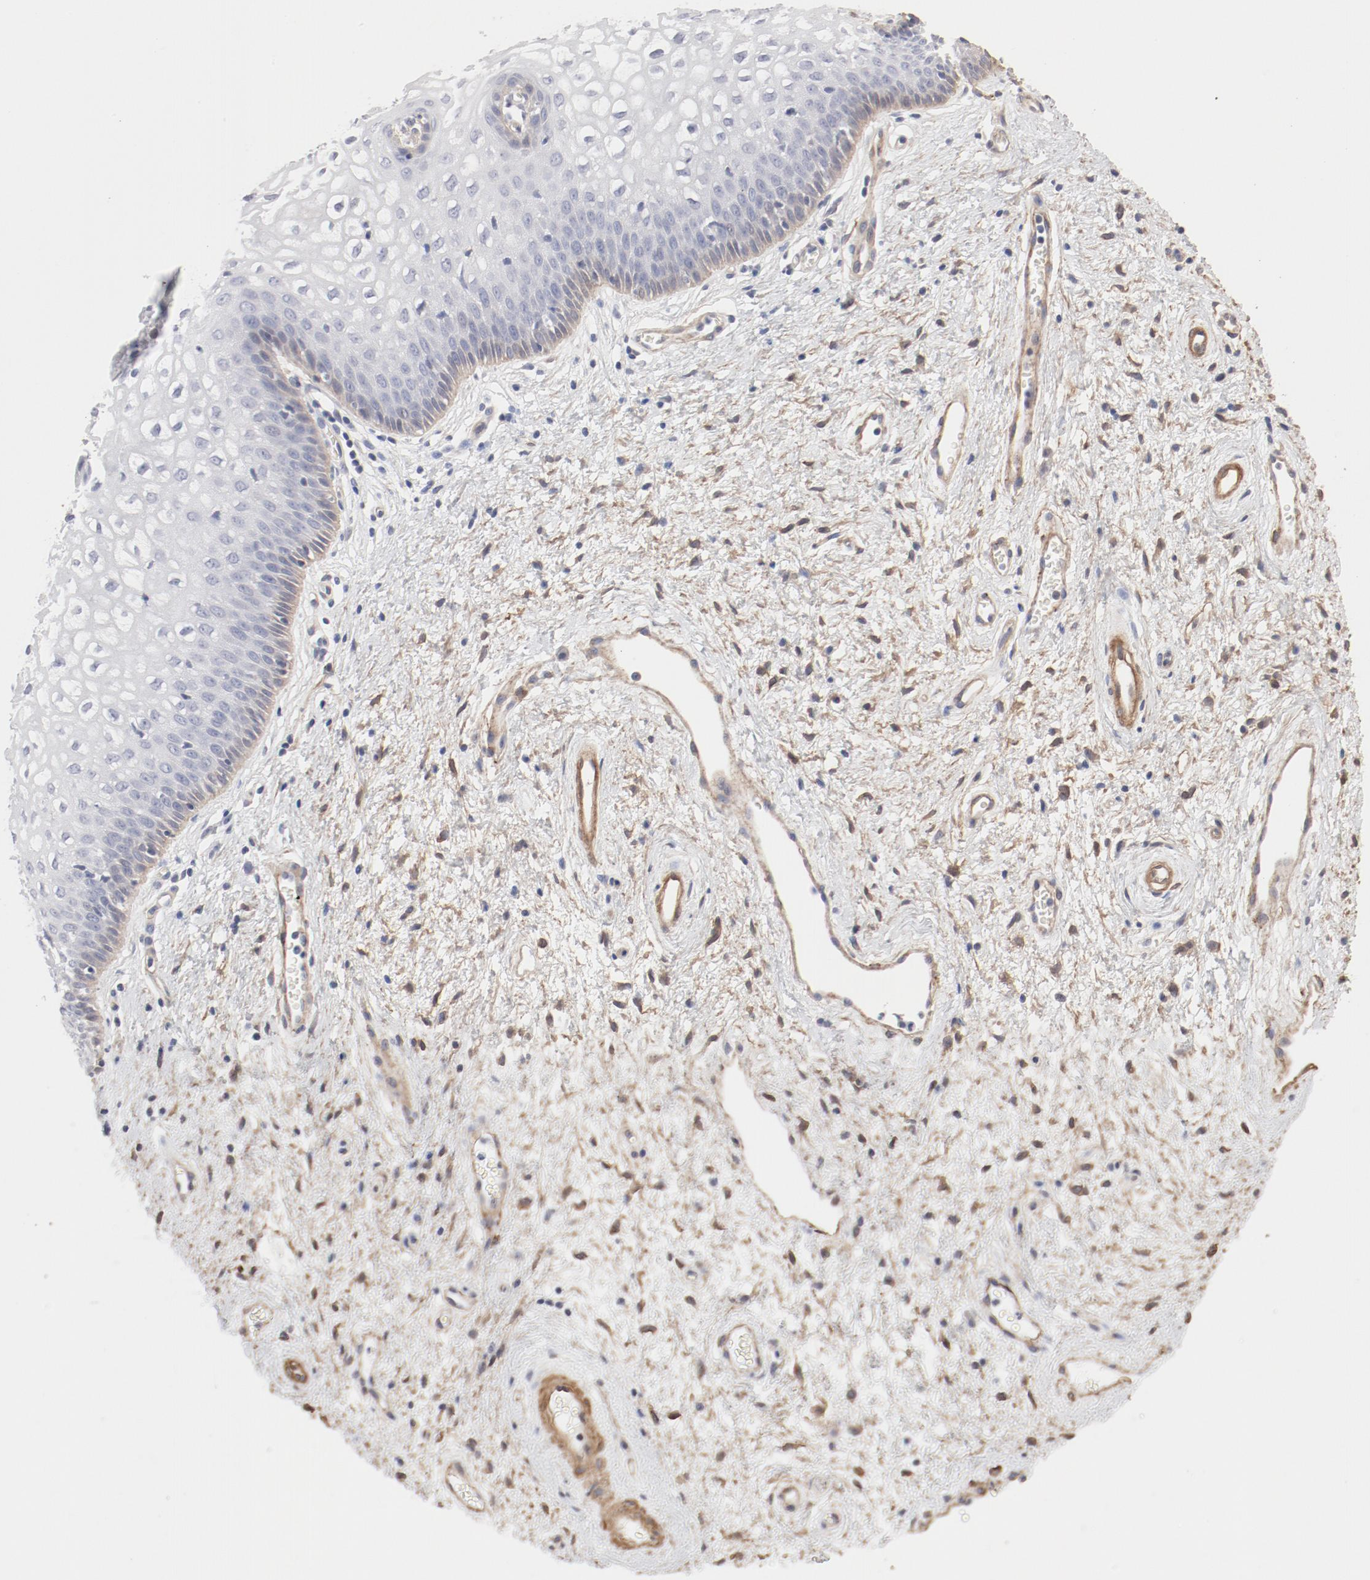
{"staining": {"intensity": "negative", "quantity": "none", "location": "none"}, "tissue": "vagina", "cell_type": "Squamous epithelial cells", "image_type": "normal", "snomed": [{"axis": "morphology", "description": "Normal tissue, NOS"}, {"axis": "topography", "description": "Vagina"}], "caption": "An immunohistochemistry image of unremarkable vagina is shown. There is no staining in squamous epithelial cells of vagina. Nuclei are stained in blue.", "gene": "MAGED4B", "patient": {"sex": "female", "age": 34}}